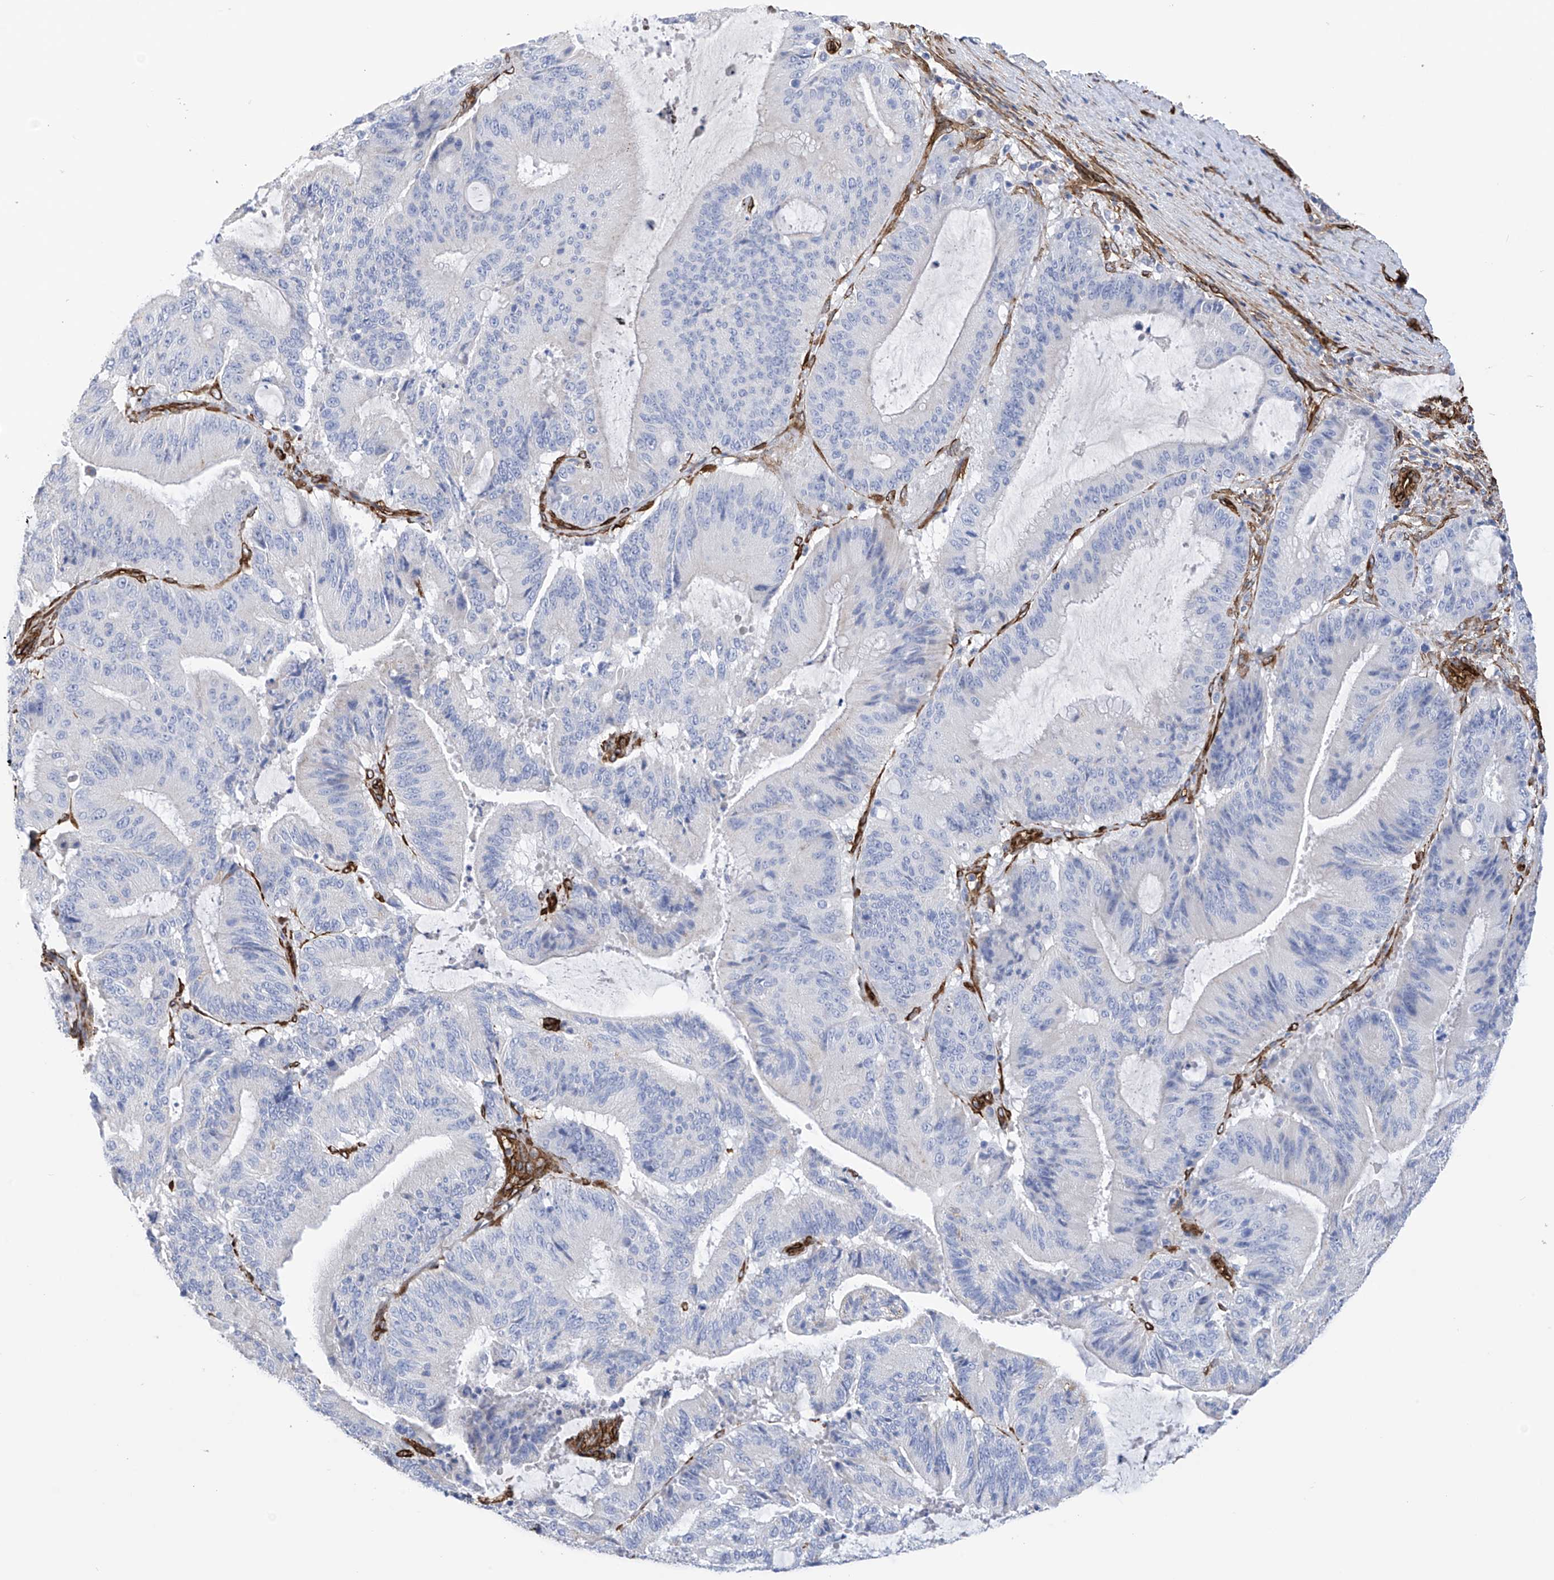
{"staining": {"intensity": "negative", "quantity": "none", "location": "none"}, "tissue": "liver cancer", "cell_type": "Tumor cells", "image_type": "cancer", "snomed": [{"axis": "morphology", "description": "Normal tissue, NOS"}, {"axis": "morphology", "description": "Cholangiocarcinoma"}, {"axis": "topography", "description": "Liver"}, {"axis": "topography", "description": "Peripheral nerve tissue"}], "caption": "Protein analysis of liver cancer displays no significant staining in tumor cells.", "gene": "UBTD1", "patient": {"sex": "female", "age": 73}}